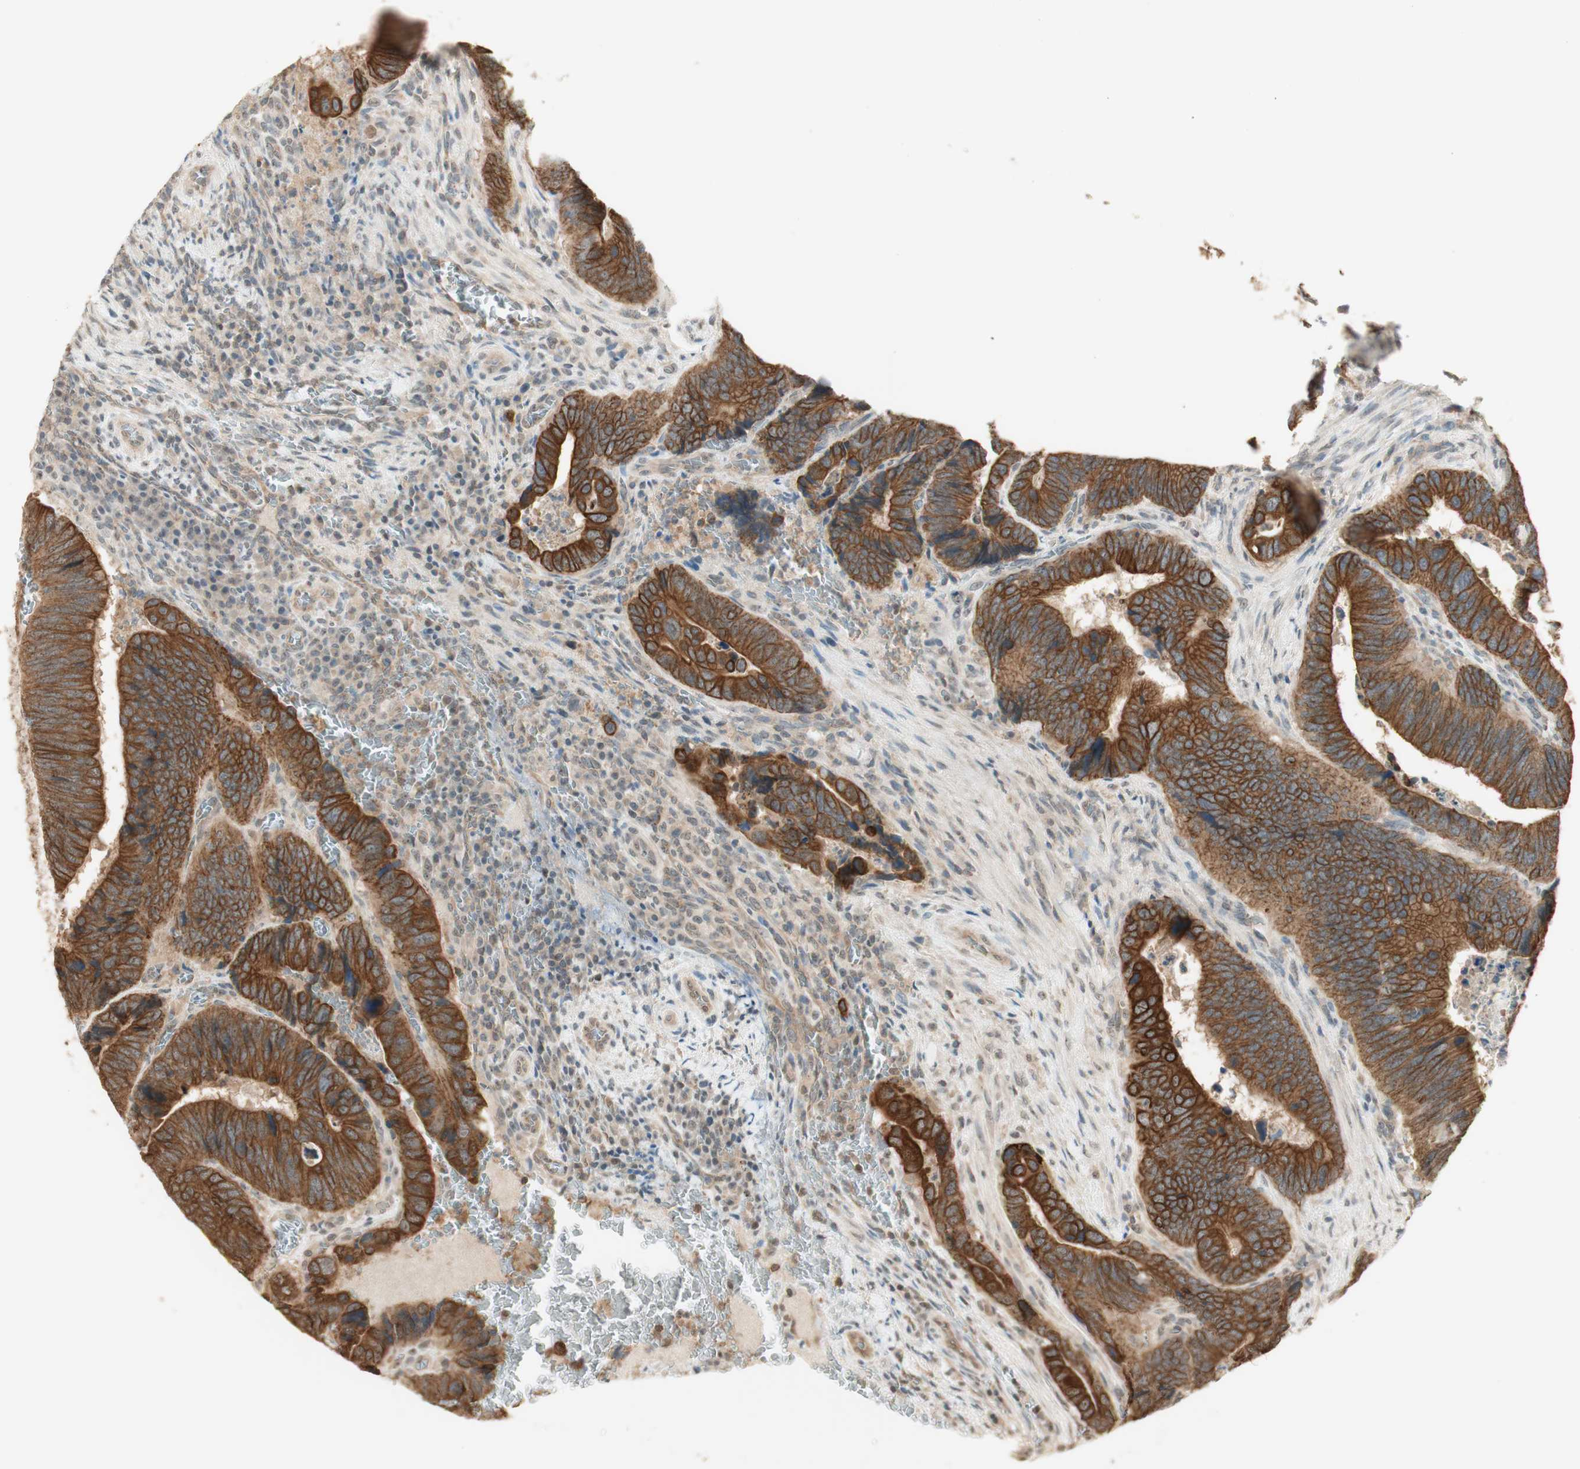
{"staining": {"intensity": "strong", "quantity": ">75%", "location": "cytoplasmic/membranous"}, "tissue": "colorectal cancer", "cell_type": "Tumor cells", "image_type": "cancer", "snomed": [{"axis": "morphology", "description": "Adenocarcinoma, NOS"}, {"axis": "topography", "description": "Colon"}], "caption": "A photomicrograph showing strong cytoplasmic/membranous positivity in approximately >75% of tumor cells in adenocarcinoma (colorectal), as visualized by brown immunohistochemical staining.", "gene": "SPINT2", "patient": {"sex": "male", "age": 72}}